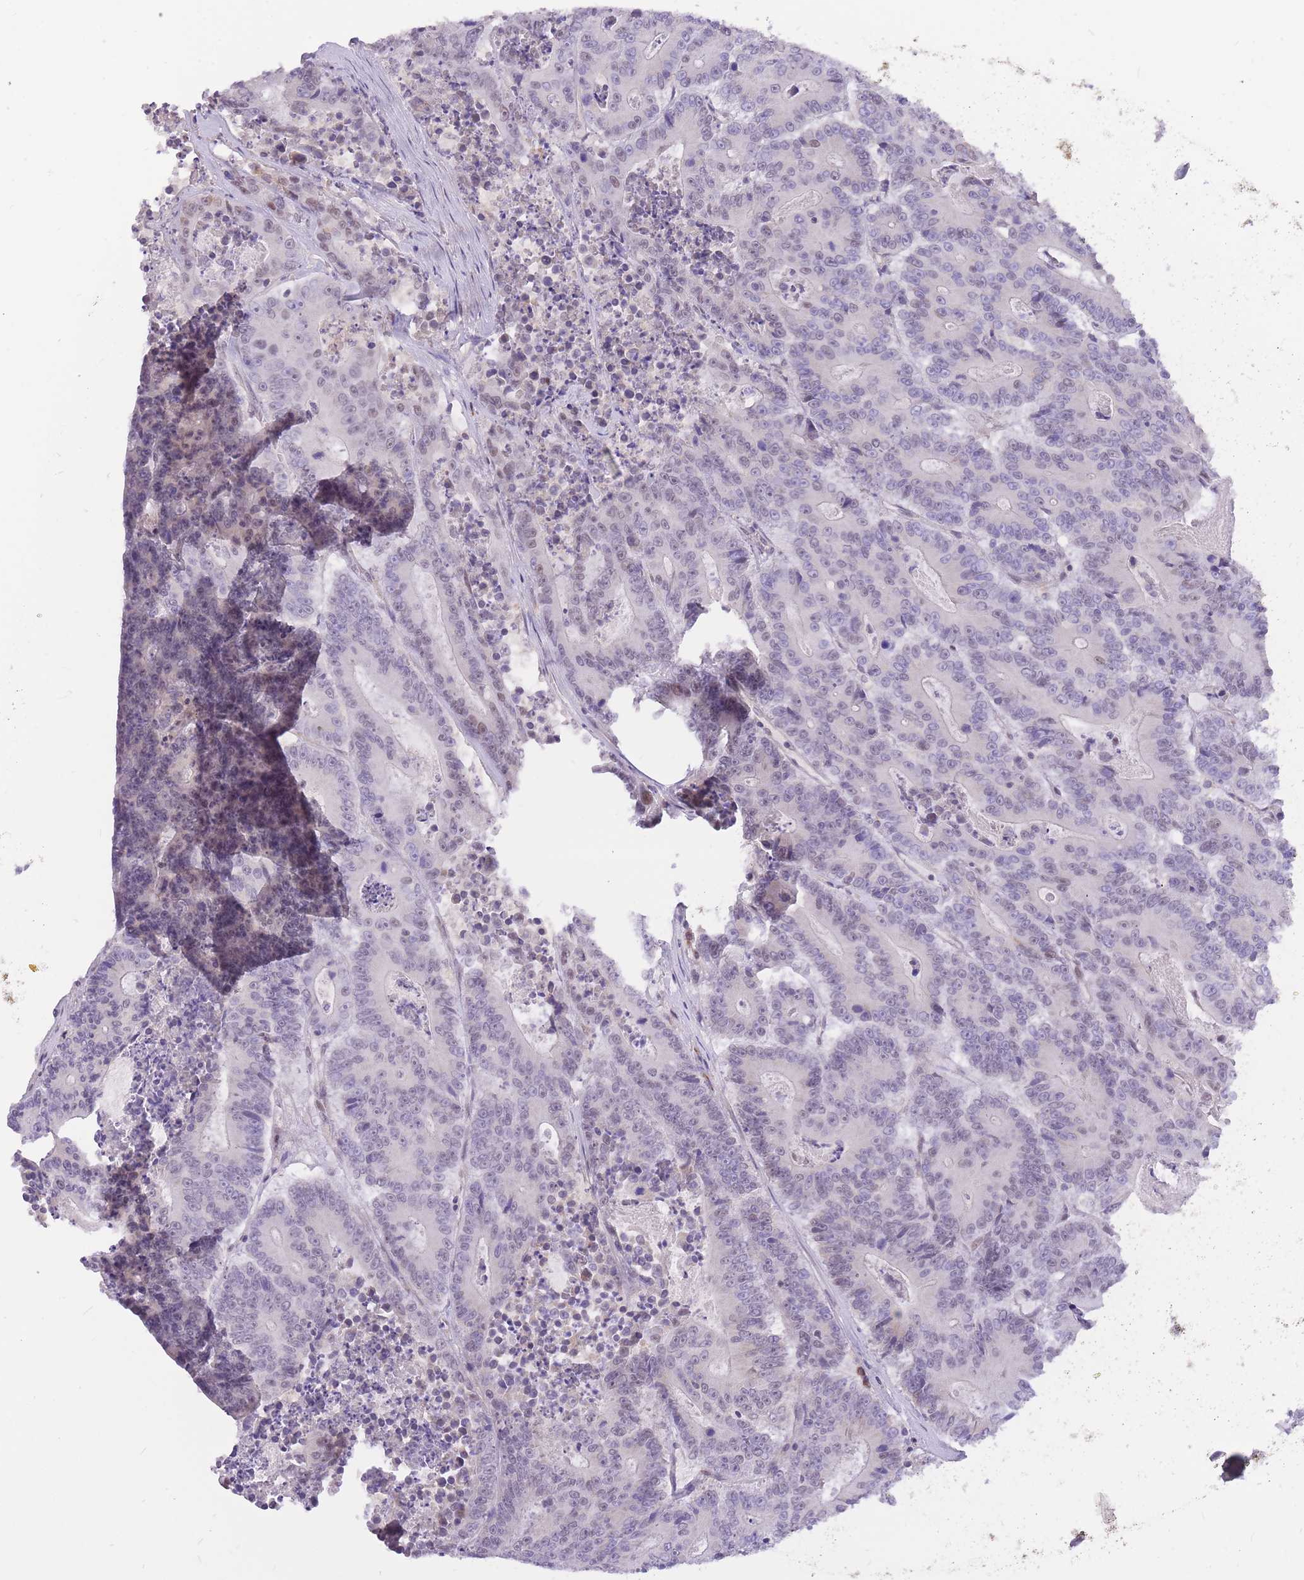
{"staining": {"intensity": "negative", "quantity": "none", "location": "none"}, "tissue": "colorectal cancer", "cell_type": "Tumor cells", "image_type": "cancer", "snomed": [{"axis": "morphology", "description": "Adenocarcinoma, NOS"}, {"axis": "topography", "description": "Colon"}], "caption": "This is an immunohistochemistry micrograph of human colorectal cancer. There is no expression in tumor cells.", "gene": "MINDY2", "patient": {"sex": "male", "age": 83}}